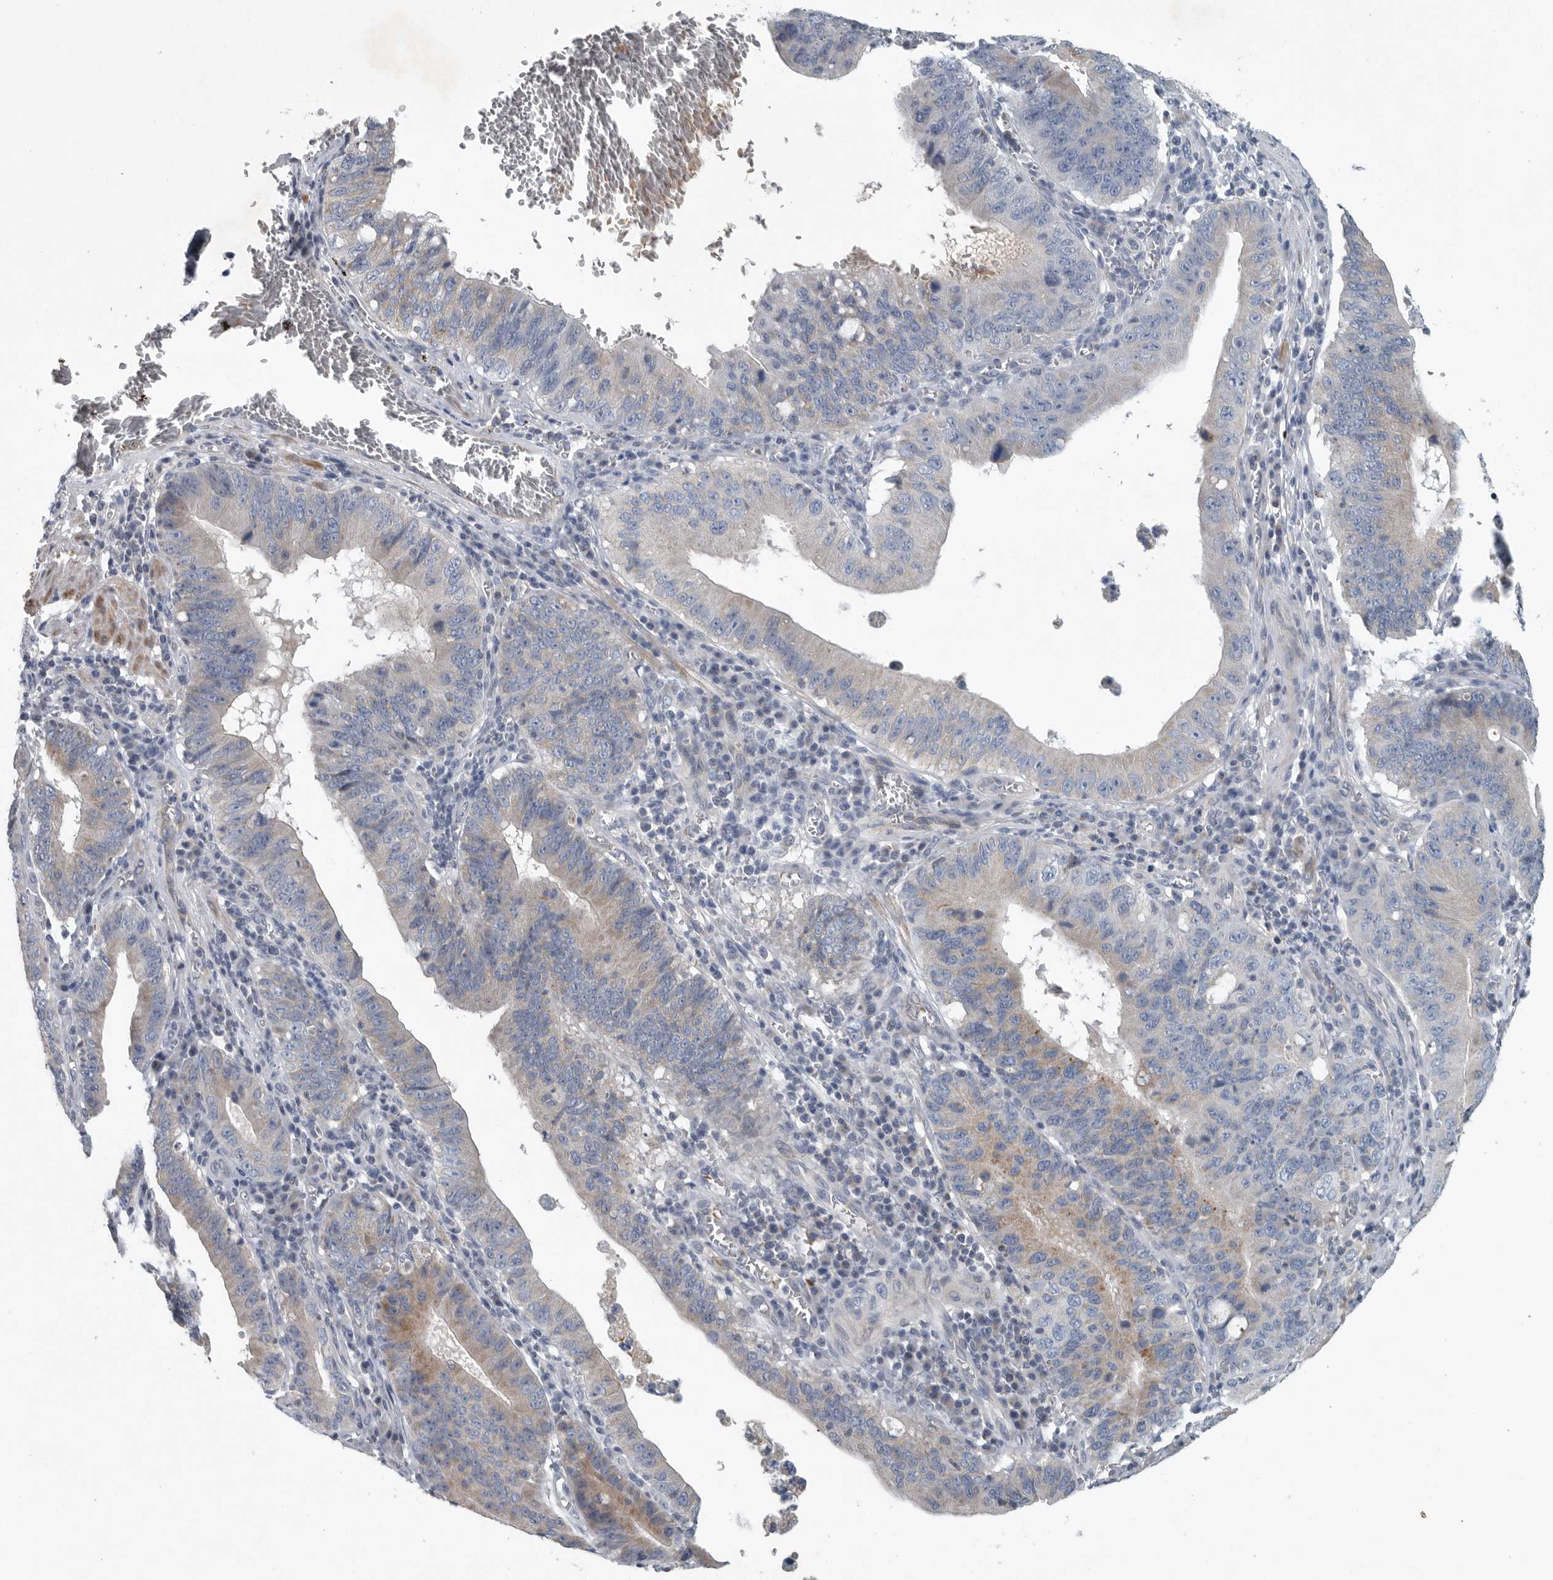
{"staining": {"intensity": "weak", "quantity": "<25%", "location": "cytoplasmic/membranous"}, "tissue": "stomach cancer", "cell_type": "Tumor cells", "image_type": "cancer", "snomed": [{"axis": "morphology", "description": "Adenocarcinoma, NOS"}, {"axis": "topography", "description": "Stomach"}, {"axis": "topography", "description": "Gastric cardia"}], "caption": "Protein analysis of stomach cancer displays no significant staining in tumor cells. Nuclei are stained in blue.", "gene": "MPP3", "patient": {"sex": "male", "age": 59}}